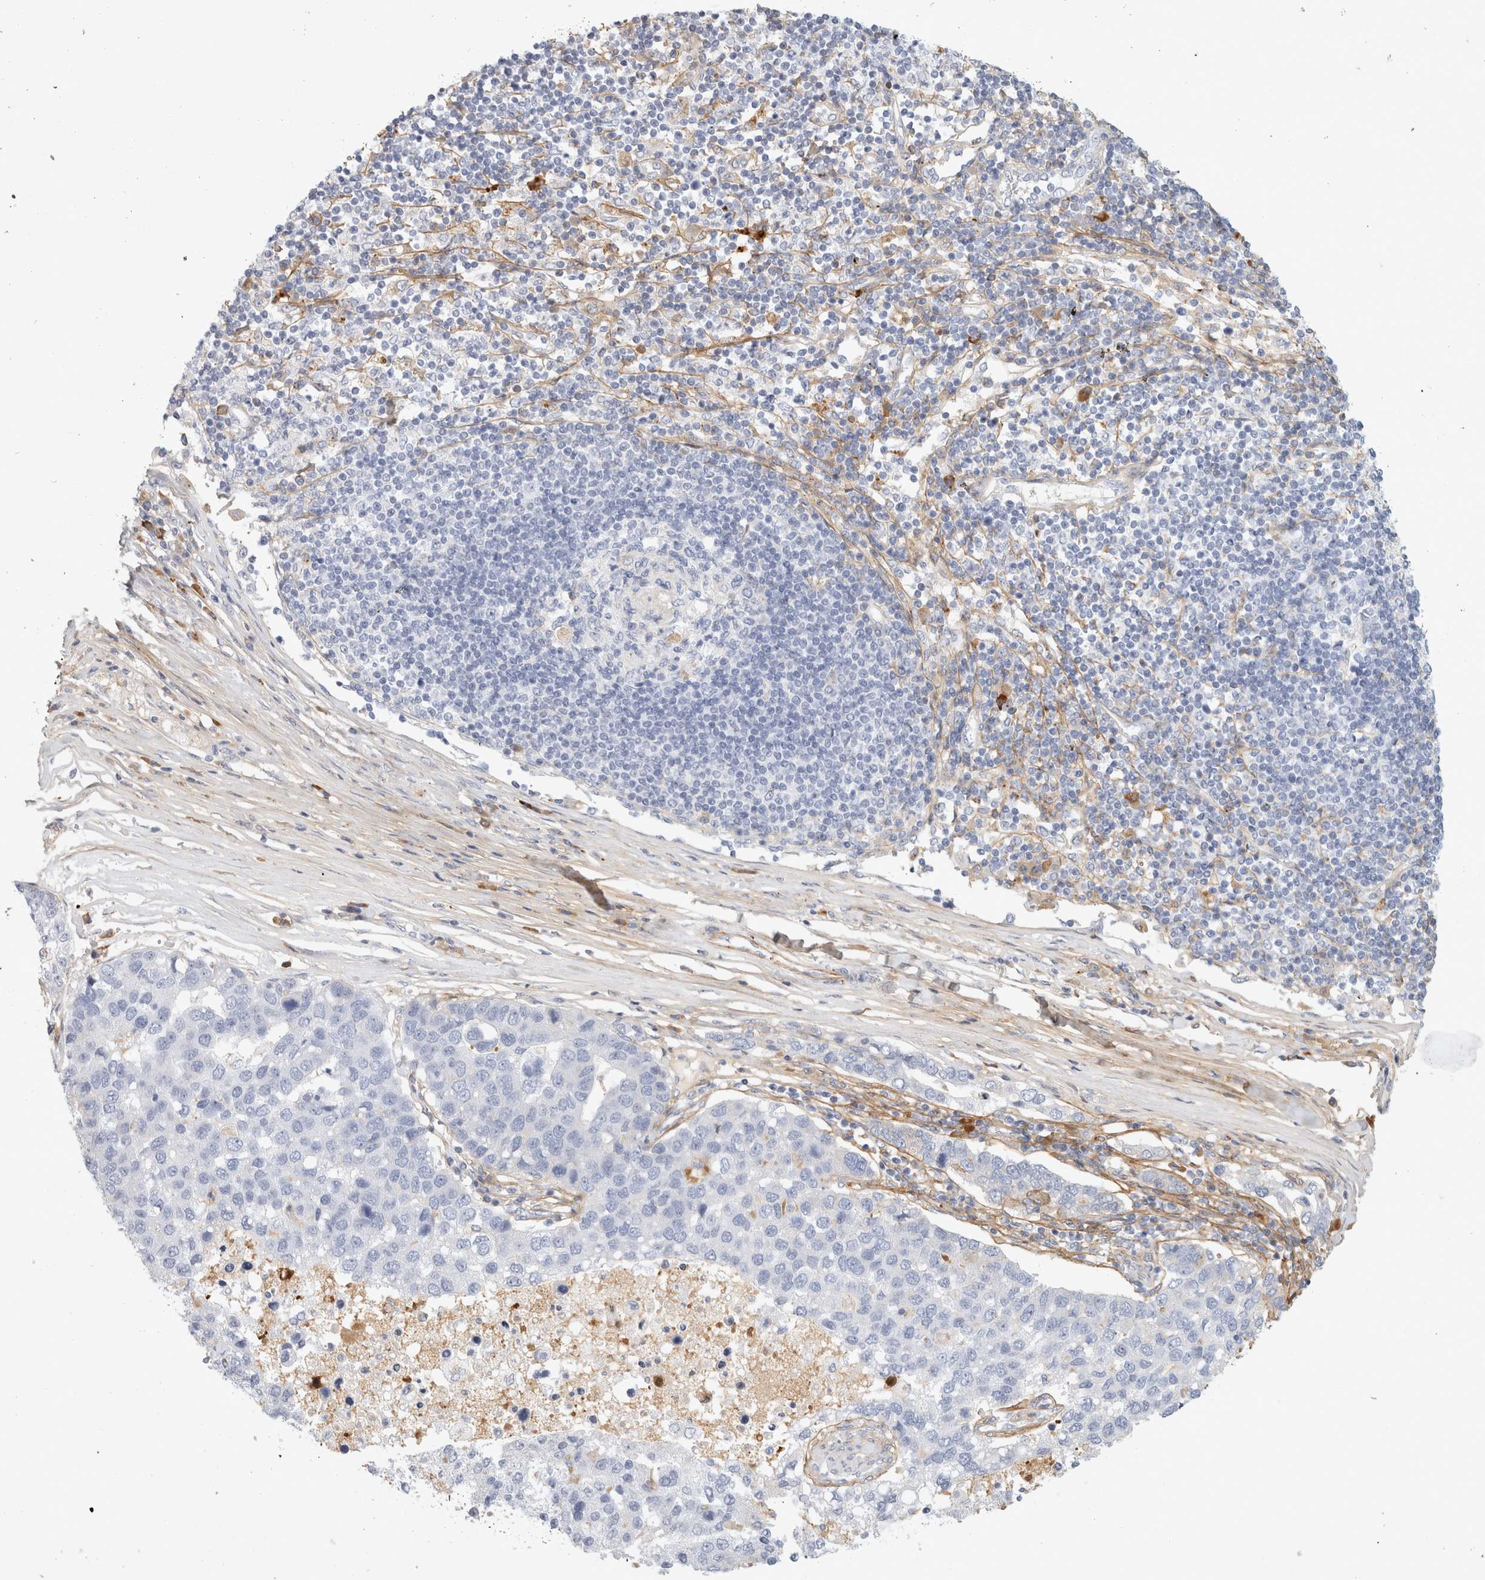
{"staining": {"intensity": "negative", "quantity": "none", "location": "none"}, "tissue": "pancreatic cancer", "cell_type": "Tumor cells", "image_type": "cancer", "snomed": [{"axis": "morphology", "description": "Adenocarcinoma, NOS"}, {"axis": "topography", "description": "Pancreas"}], "caption": "Pancreatic cancer stained for a protein using immunohistochemistry (IHC) displays no staining tumor cells.", "gene": "FGL2", "patient": {"sex": "female", "age": 61}}